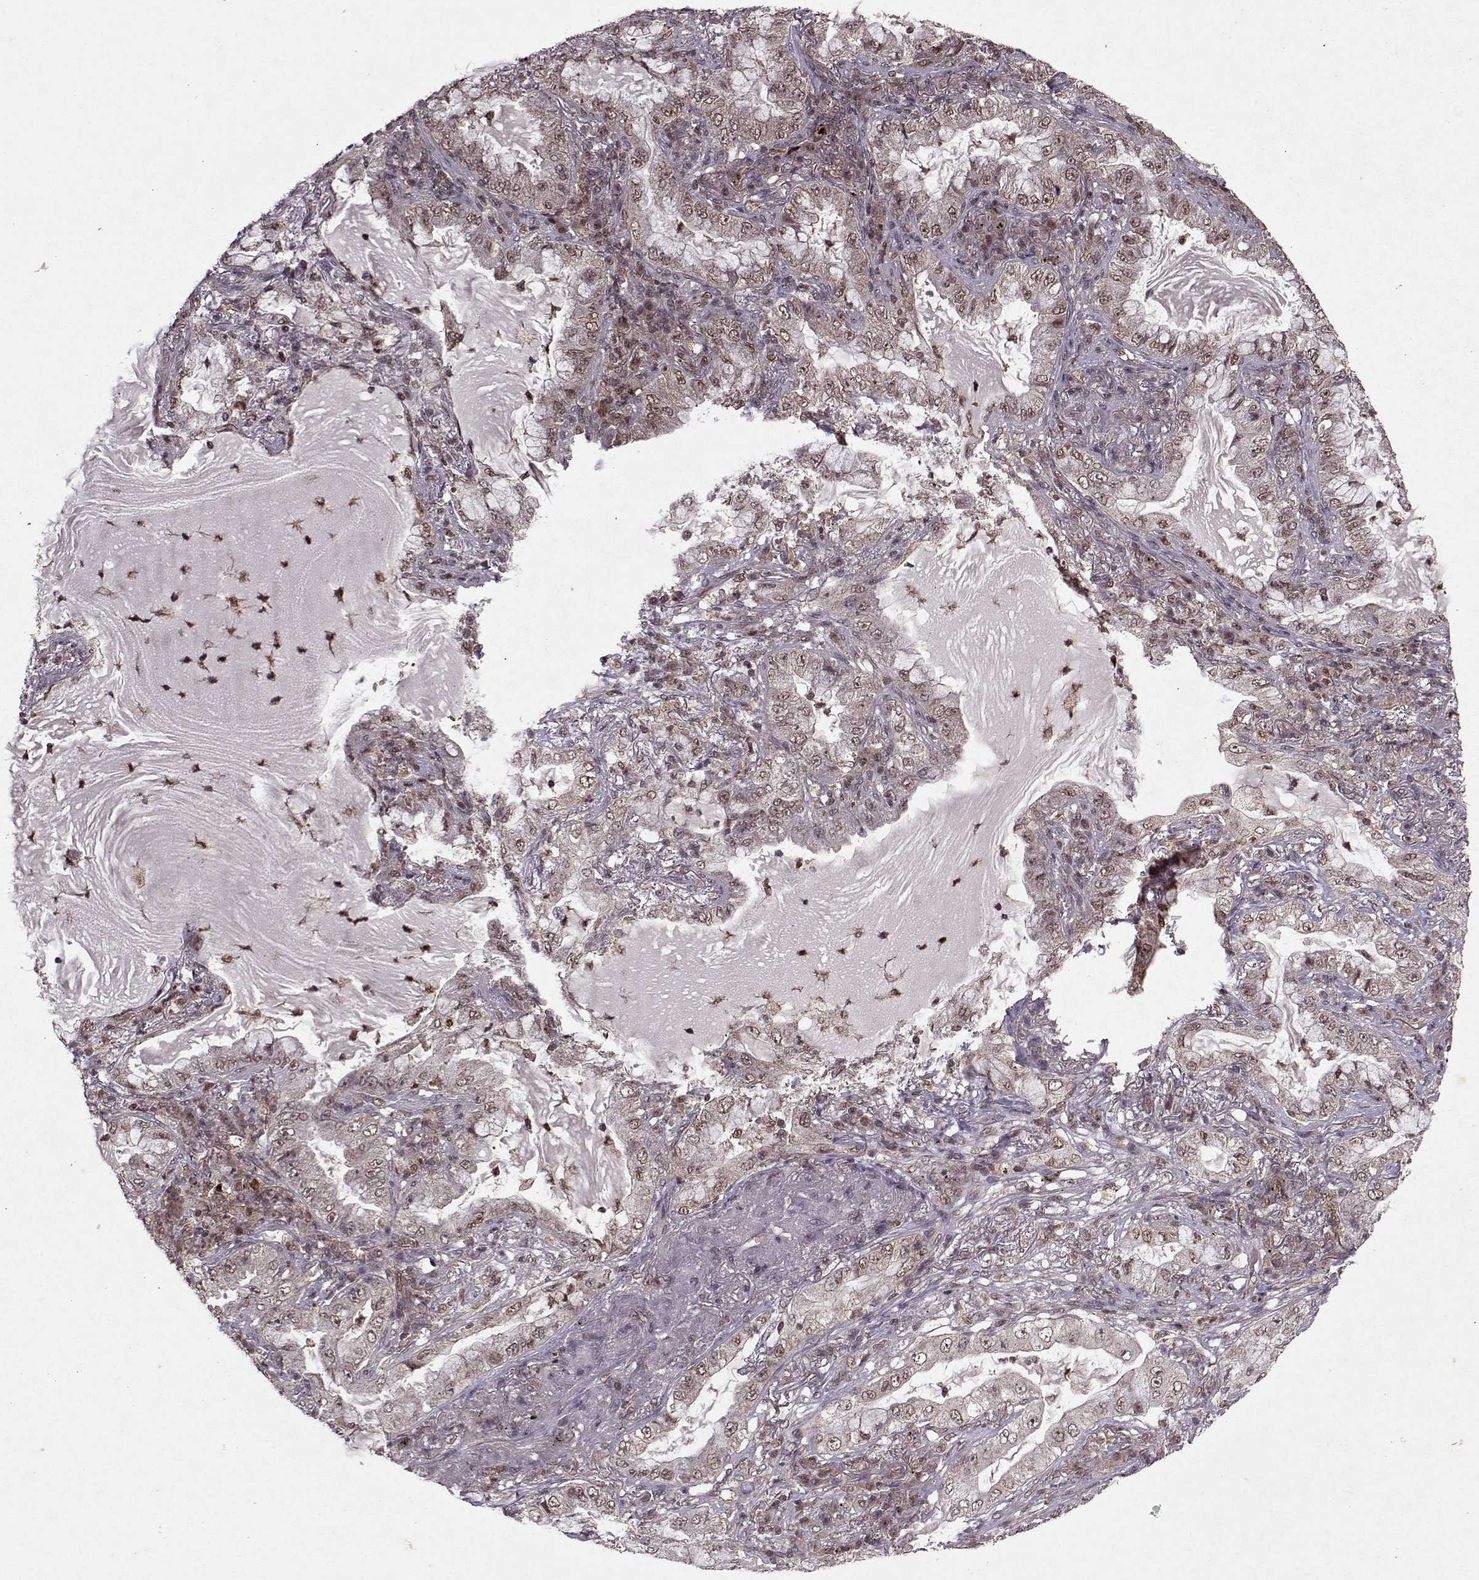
{"staining": {"intensity": "weak", "quantity": ">75%", "location": "nuclear"}, "tissue": "lung cancer", "cell_type": "Tumor cells", "image_type": "cancer", "snomed": [{"axis": "morphology", "description": "Adenocarcinoma, NOS"}, {"axis": "topography", "description": "Lung"}], "caption": "Weak nuclear staining for a protein is identified in approximately >75% of tumor cells of lung cancer using immunohistochemistry (IHC).", "gene": "PSMA7", "patient": {"sex": "female", "age": 73}}